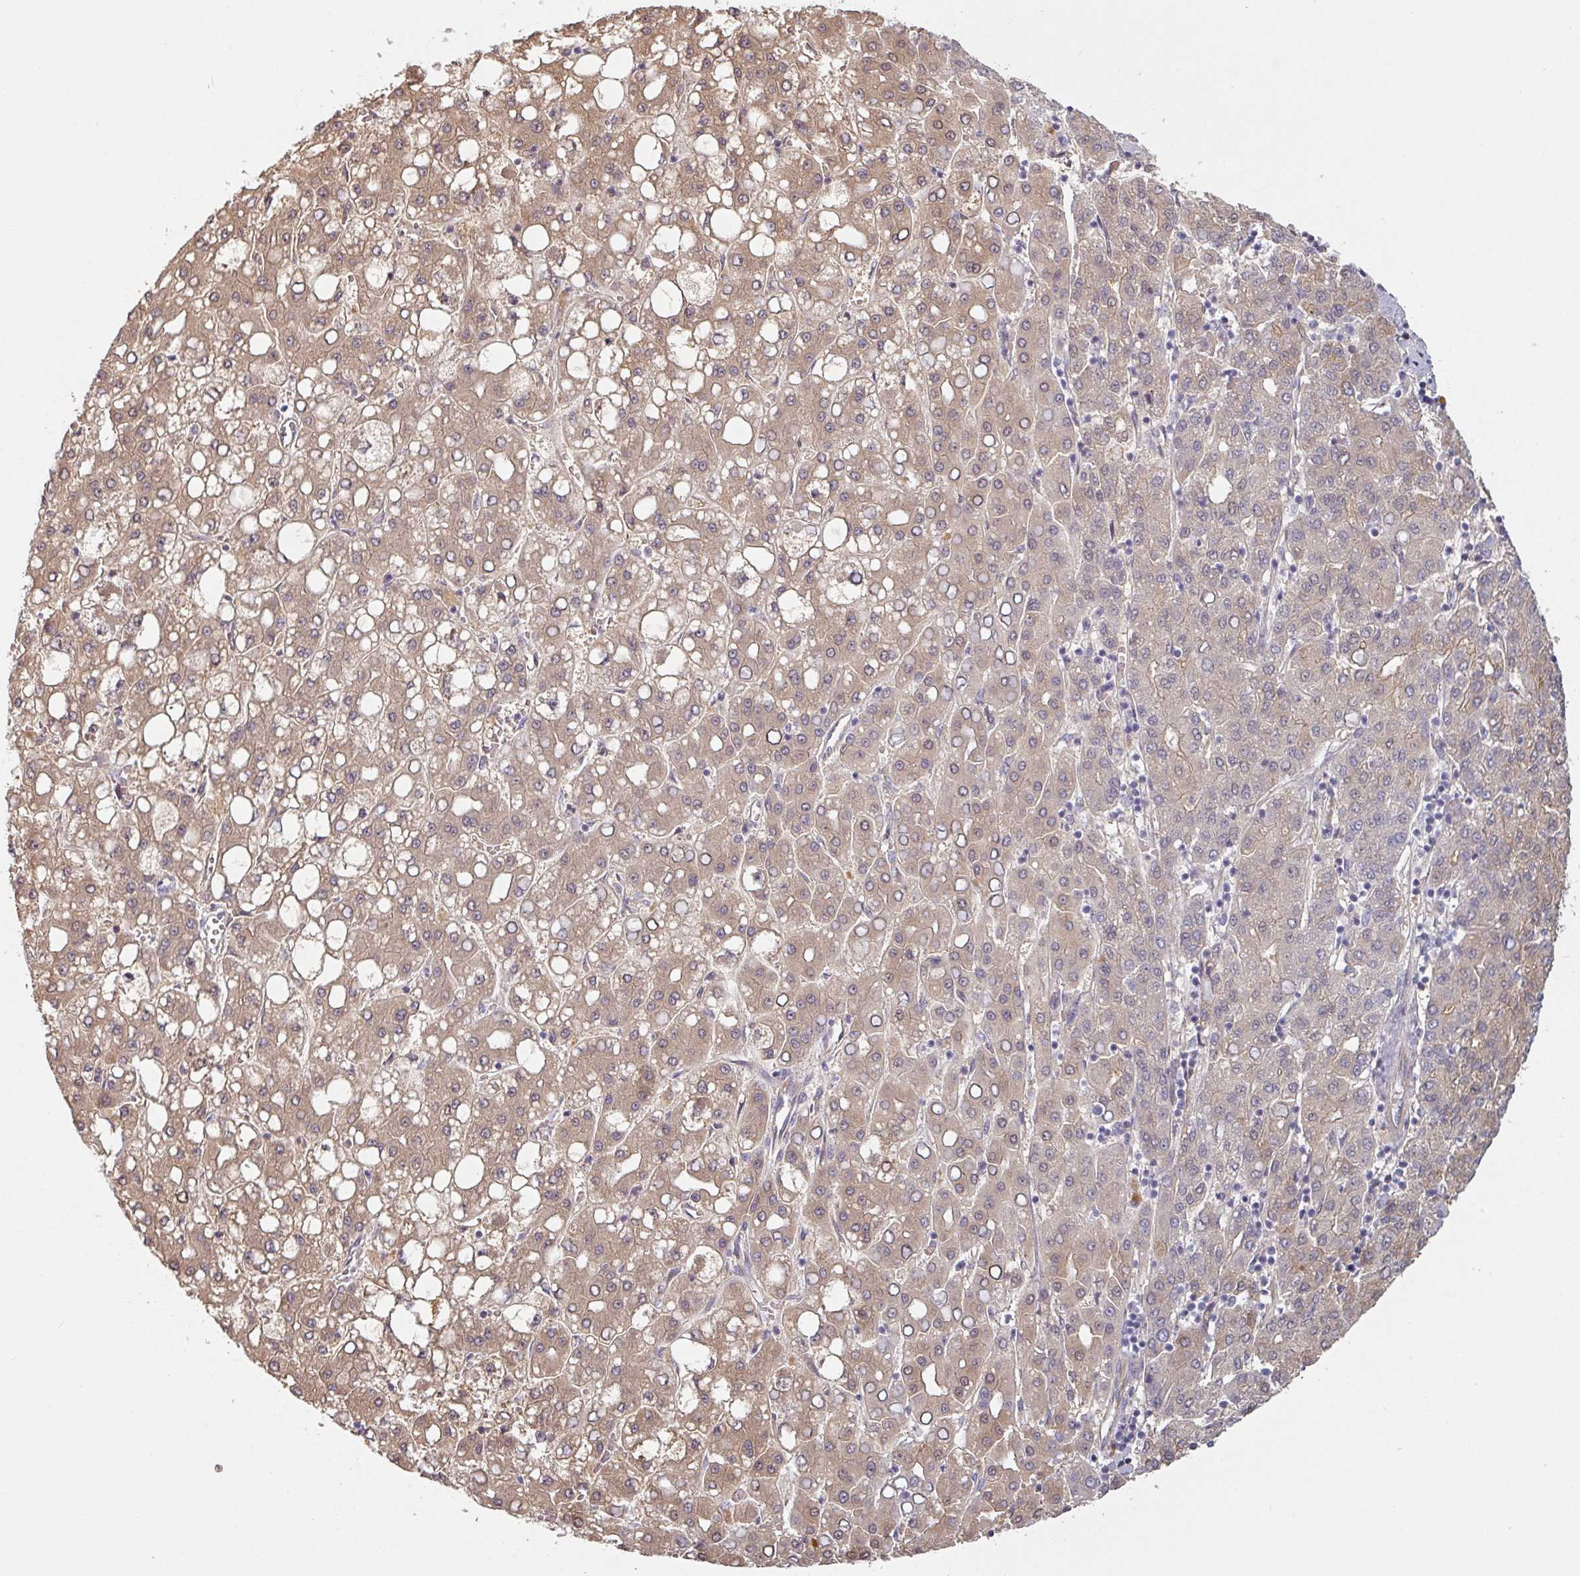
{"staining": {"intensity": "weak", "quantity": ">75%", "location": "cytoplasmic/membranous"}, "tissue": "liver cancer", "cell_type": "Tumor cells", "image_type": "cancer", "snomed": [{"axis": "morphology", "description": "Carcinoma, Hepatocellular, NOS"}, {"axis": "topography", "description": "Liver"}], "caption": "Hepatocellular carcinoma (liver) tissue demonstrates weak cytoplasmic/membranous expression in approximately >75% of tumor cells, visualized by immunohistochemistry.", "gene": "CEP78", "patient": {"sex": "male", "age": 65}}